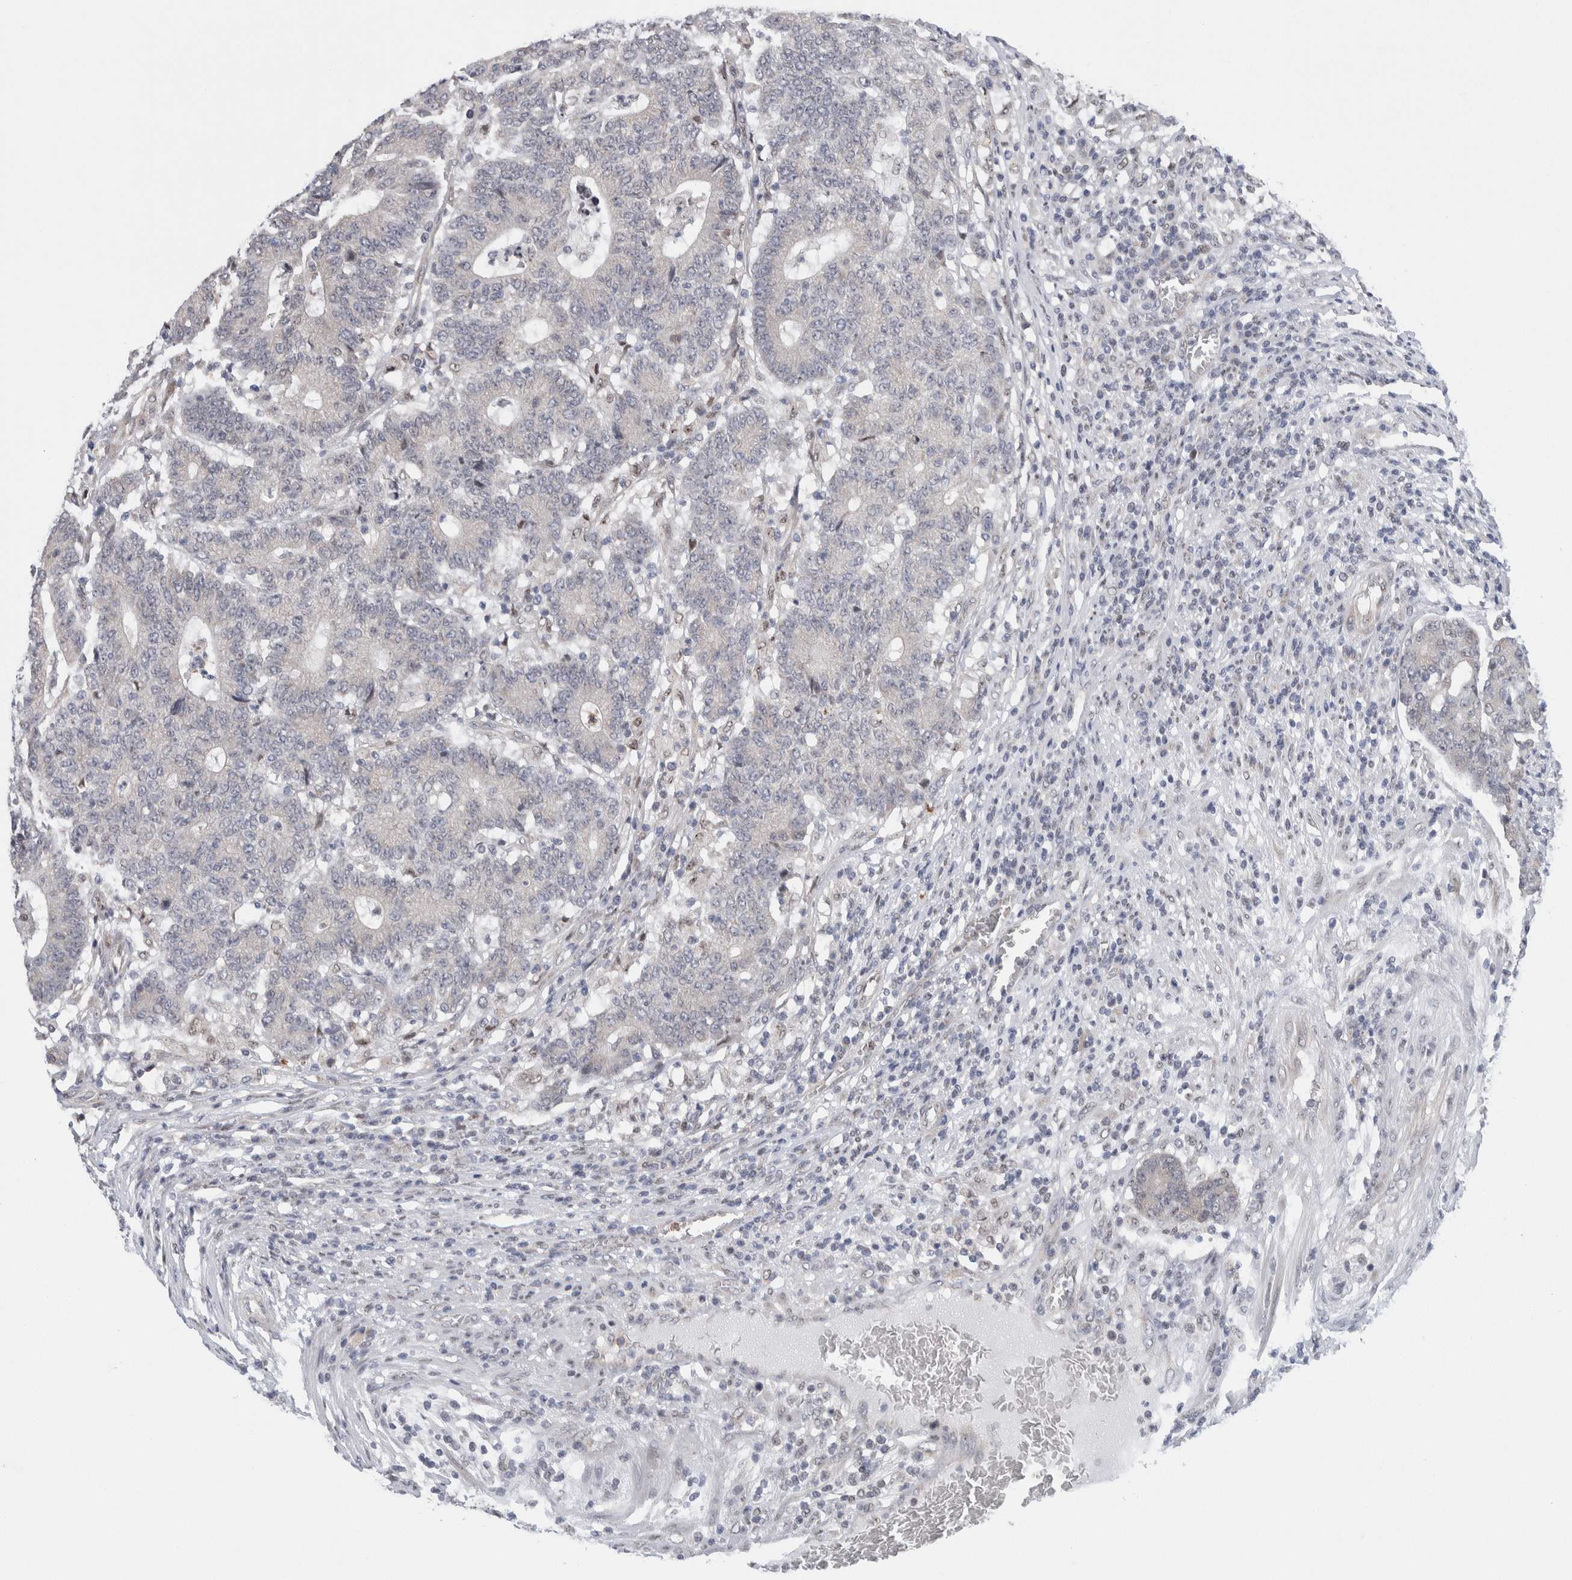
{"staining": {"intensity": "negative", "quantity": "none", "location": "none"}, "tissue": "colorectal cancer", "cell_type": "Tumor cells", "image_type": "cancer", "snomed": [{"axis": "morphology", "description": "Normal tissue, NOS"}, {"axis": "morphology", "description": "Adenocarcinoma, NOS"}, {"axis": "topography", "description": "Colon"}], "caption": "Immunohistochemistry histopathology image of colorectal cancer (adenocarcinoma) stained for a protein (brown), which demonstrates no staining in tumor cells.", "gene": "NEUROD1", "patient": {"sex": "female", "age": 75}}